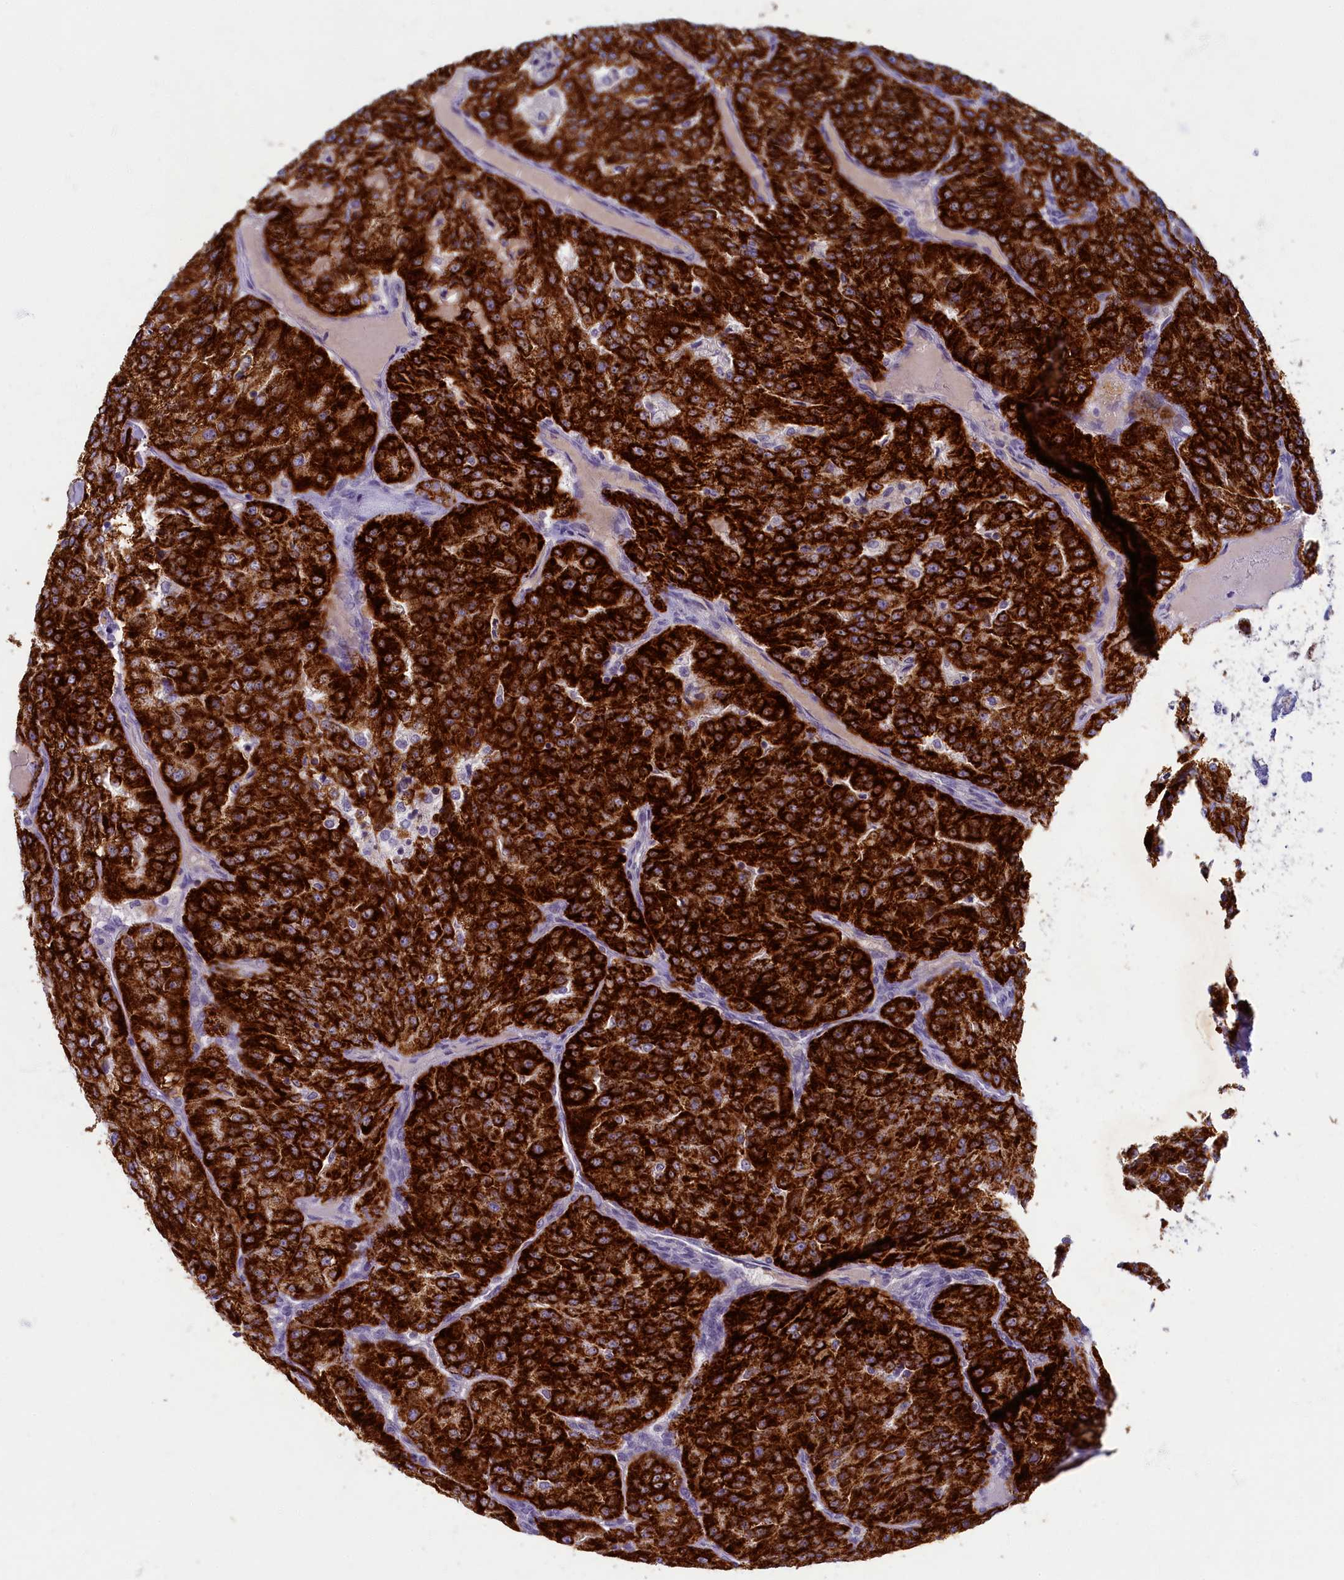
{"staining": {"intensity": "strong", "quantity": ">75%", "location": "cytoplasmic/membranous"}, "tissue": "renal cancer", "cell_type": "Tumor cells", "image_type": "cancer", "snomed": [{"axis": "morphology", "description": "Adenocarcinoma, NOS"}, {"axis": "topography", "description": "Kidney"}], "caption": "A photomicrograph of renal adenocarcinoma stained for a protein reveals strong cytoplasmic/membranous brown staining in tumor cells. The protein of interest is stained brown, and the nuclei are stained in blue (DAB IHC with brightfield microscopy, high magnification).", "gene": "OCIAD2", "patient": {"sex": "female", "age": 63}}